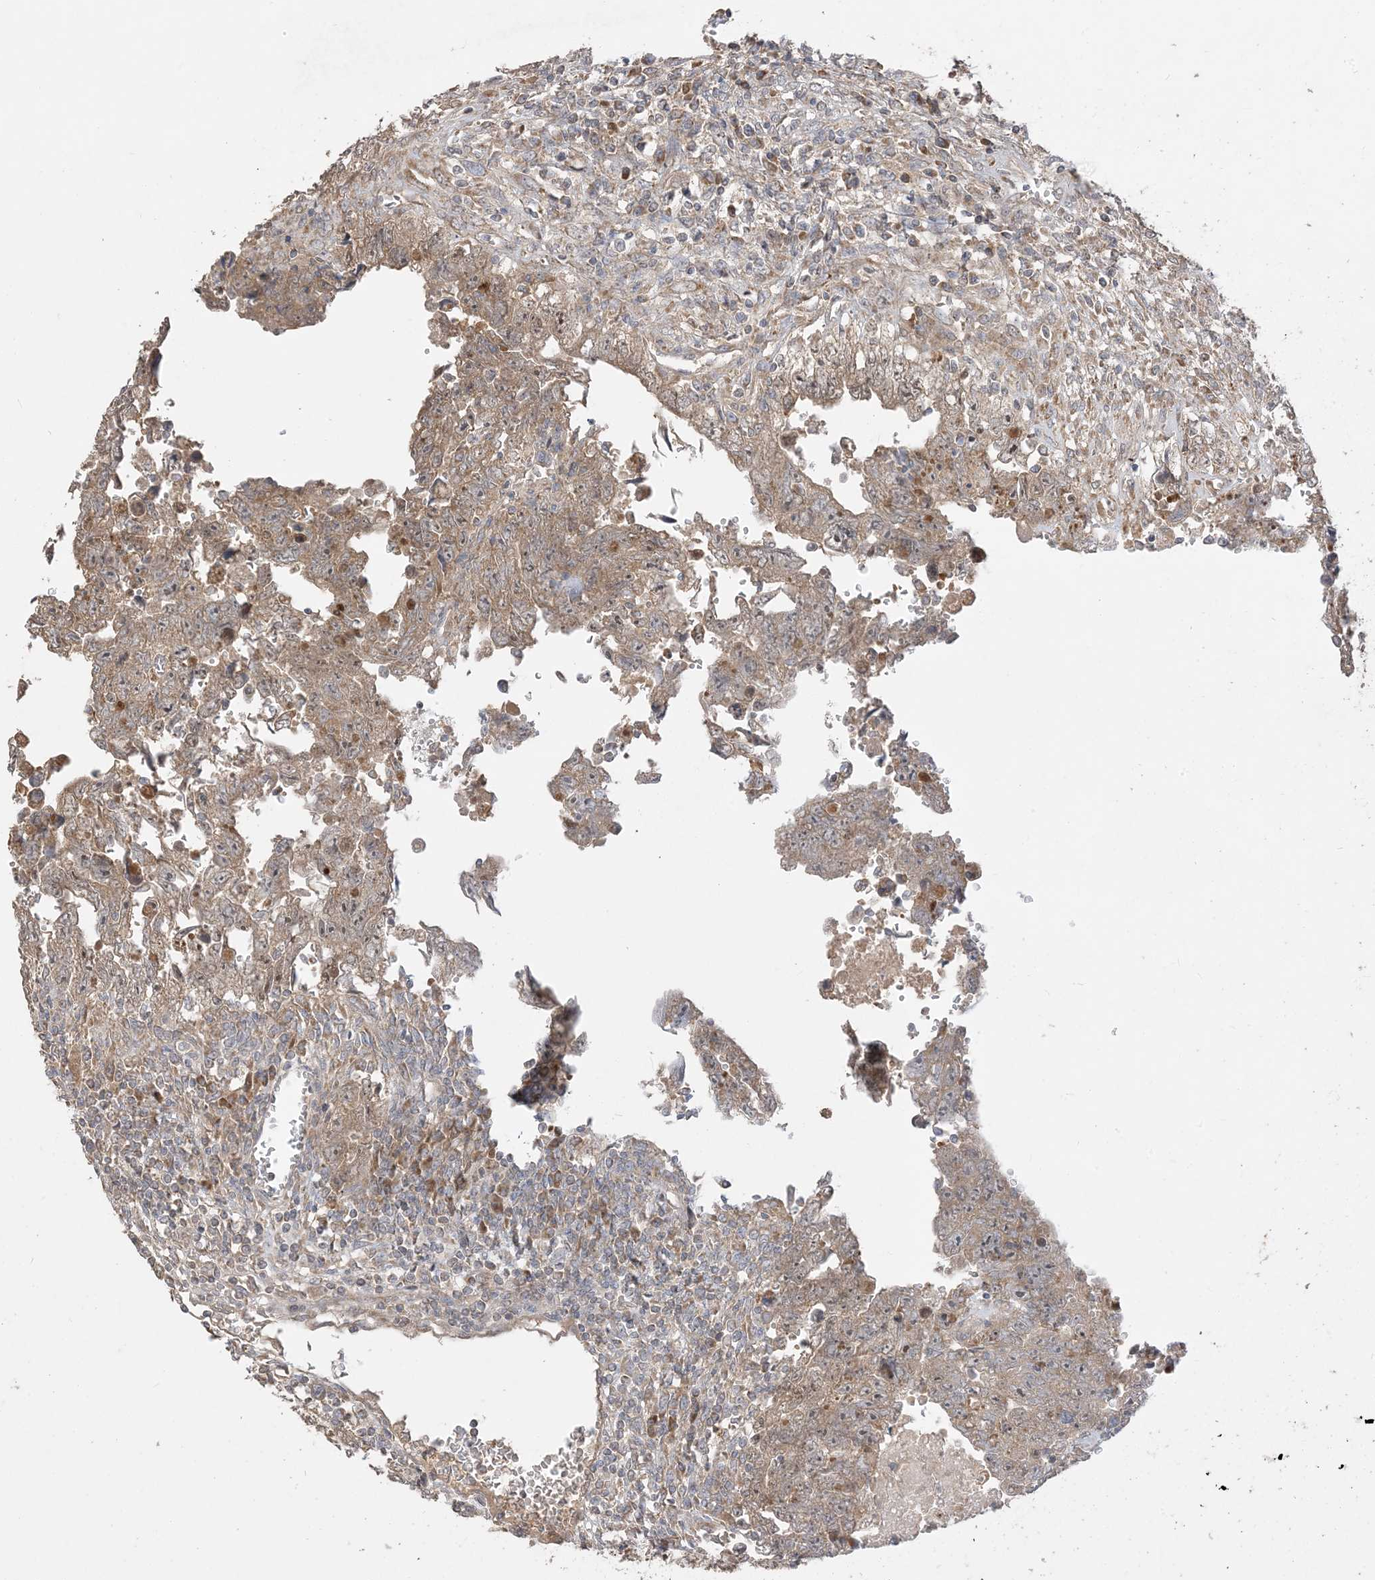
{"staining": {"intensity": "strong", "quantity": ">75%", "location": "cytoplasmic/membranous,nuclear"}, "tissue": "testis cancer", "cell_type": "Tumor cells", "image_type": "cancer", "snomed": [{"axis": "morphology", "description": "Carcinoma, Embryonal, NOS"}, {"axis": "topography", "description": "Testis"}], "caption": "Immunohistochemistry micrograph of testis cancer stained for a protein (brown), which shows high levels of strong cytoplasmic/membranous and nuclear positivity in about >75% of tumor cells.", "gene": "SIRT3", "patient": {"sex": "male", "age": 28}}